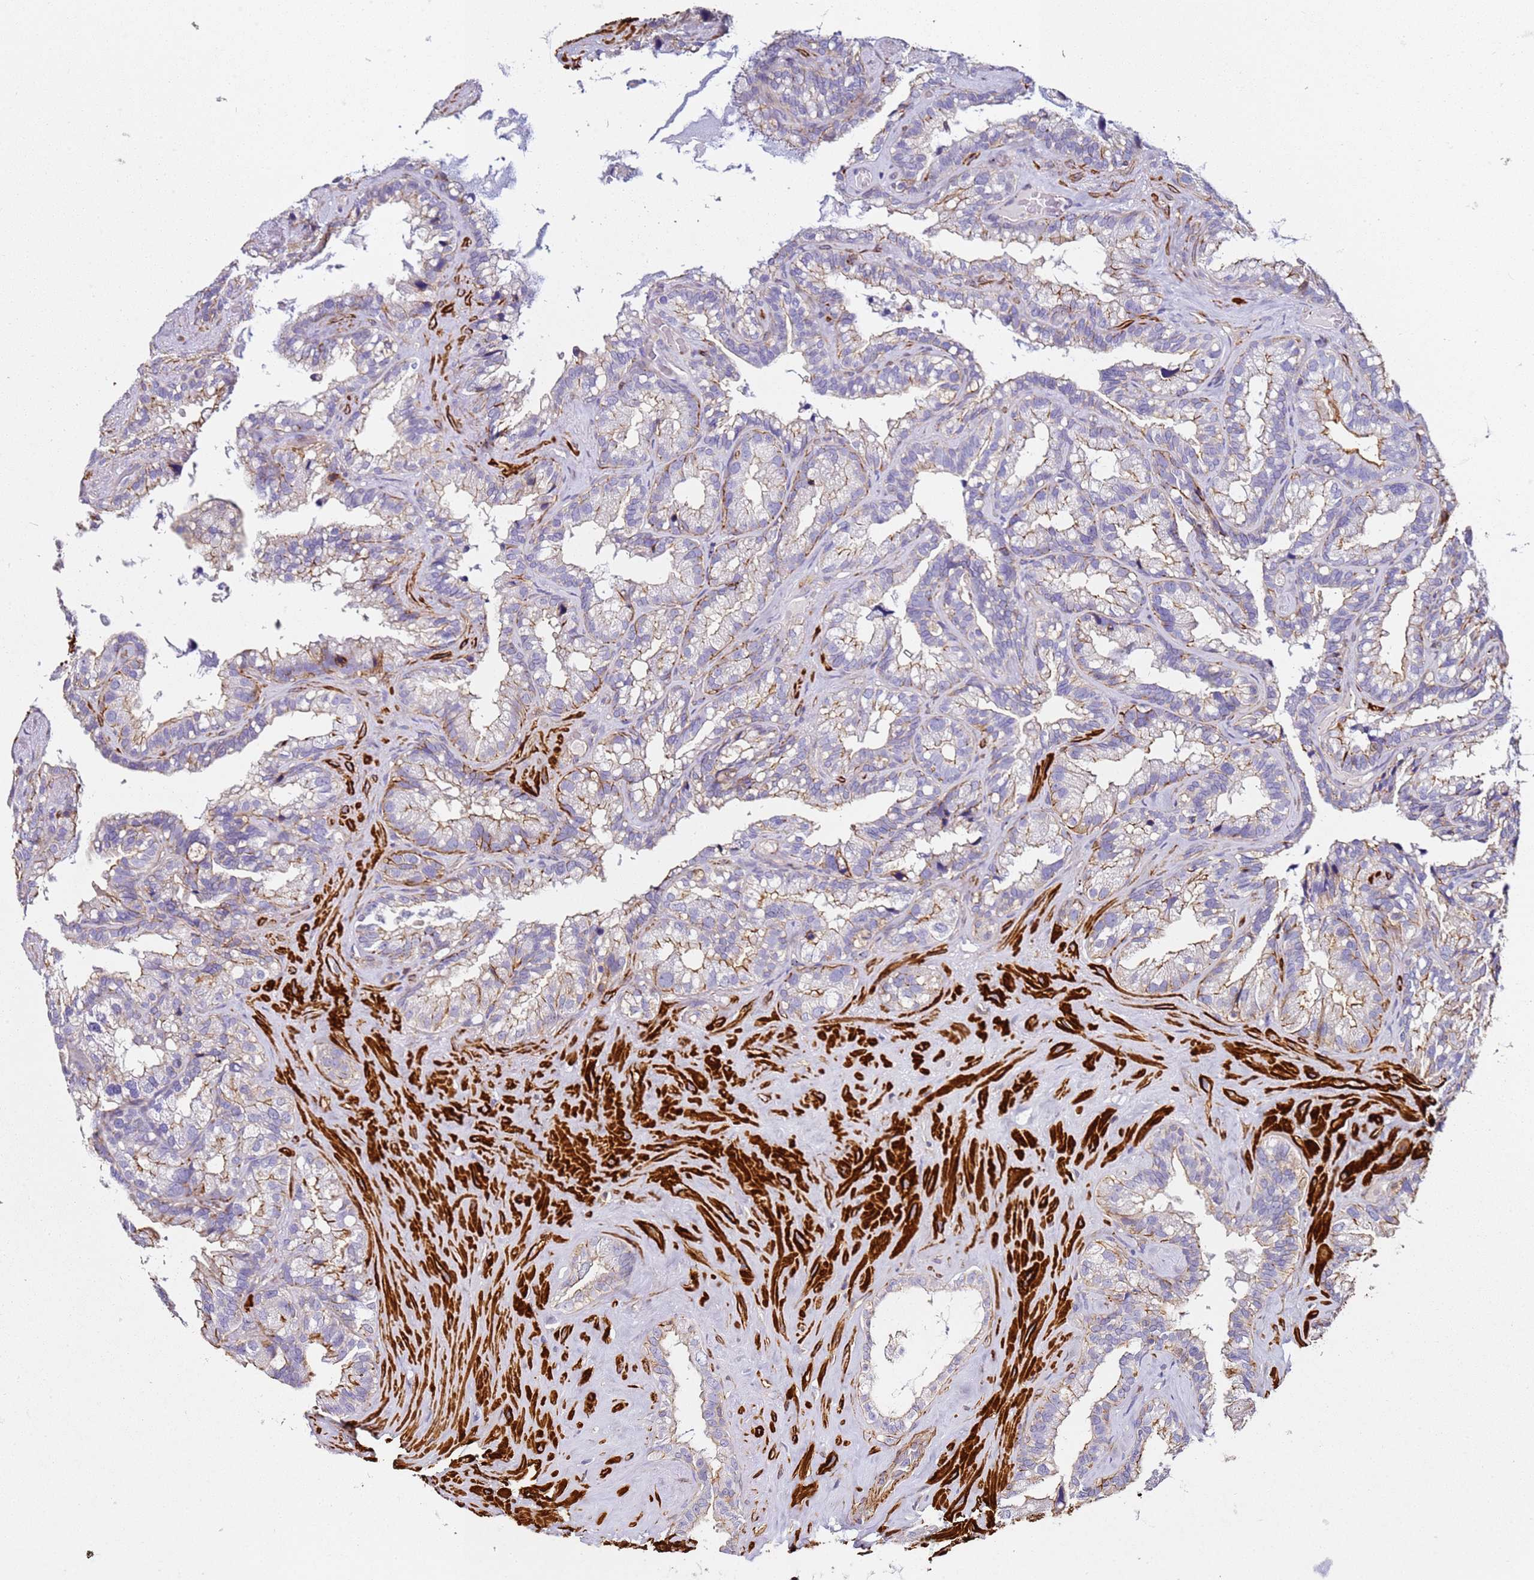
{"staining": {"intensity": "moderate", "quantity": "<25%", "location": "cytoplasmic/membranous"}, "tissue": "seminal vesicle", "cell_type": "Glandular cells", "image_type": "normal", "snomed": [{"axis": "morphology", "description": "Normal tissue, NOS"}, {"axis": "topography", "description": "Prostate"}, {"axis": "topography", "description": "Seminal veicle"}], "caption": "Seminal vesicle stained with a brown dye shows moderate cytoplasmic/membranous positive staining in approximately <25% of glandular cells.", "gene": "ZNF671", "patient": {"sex": "male", "age": 68}}